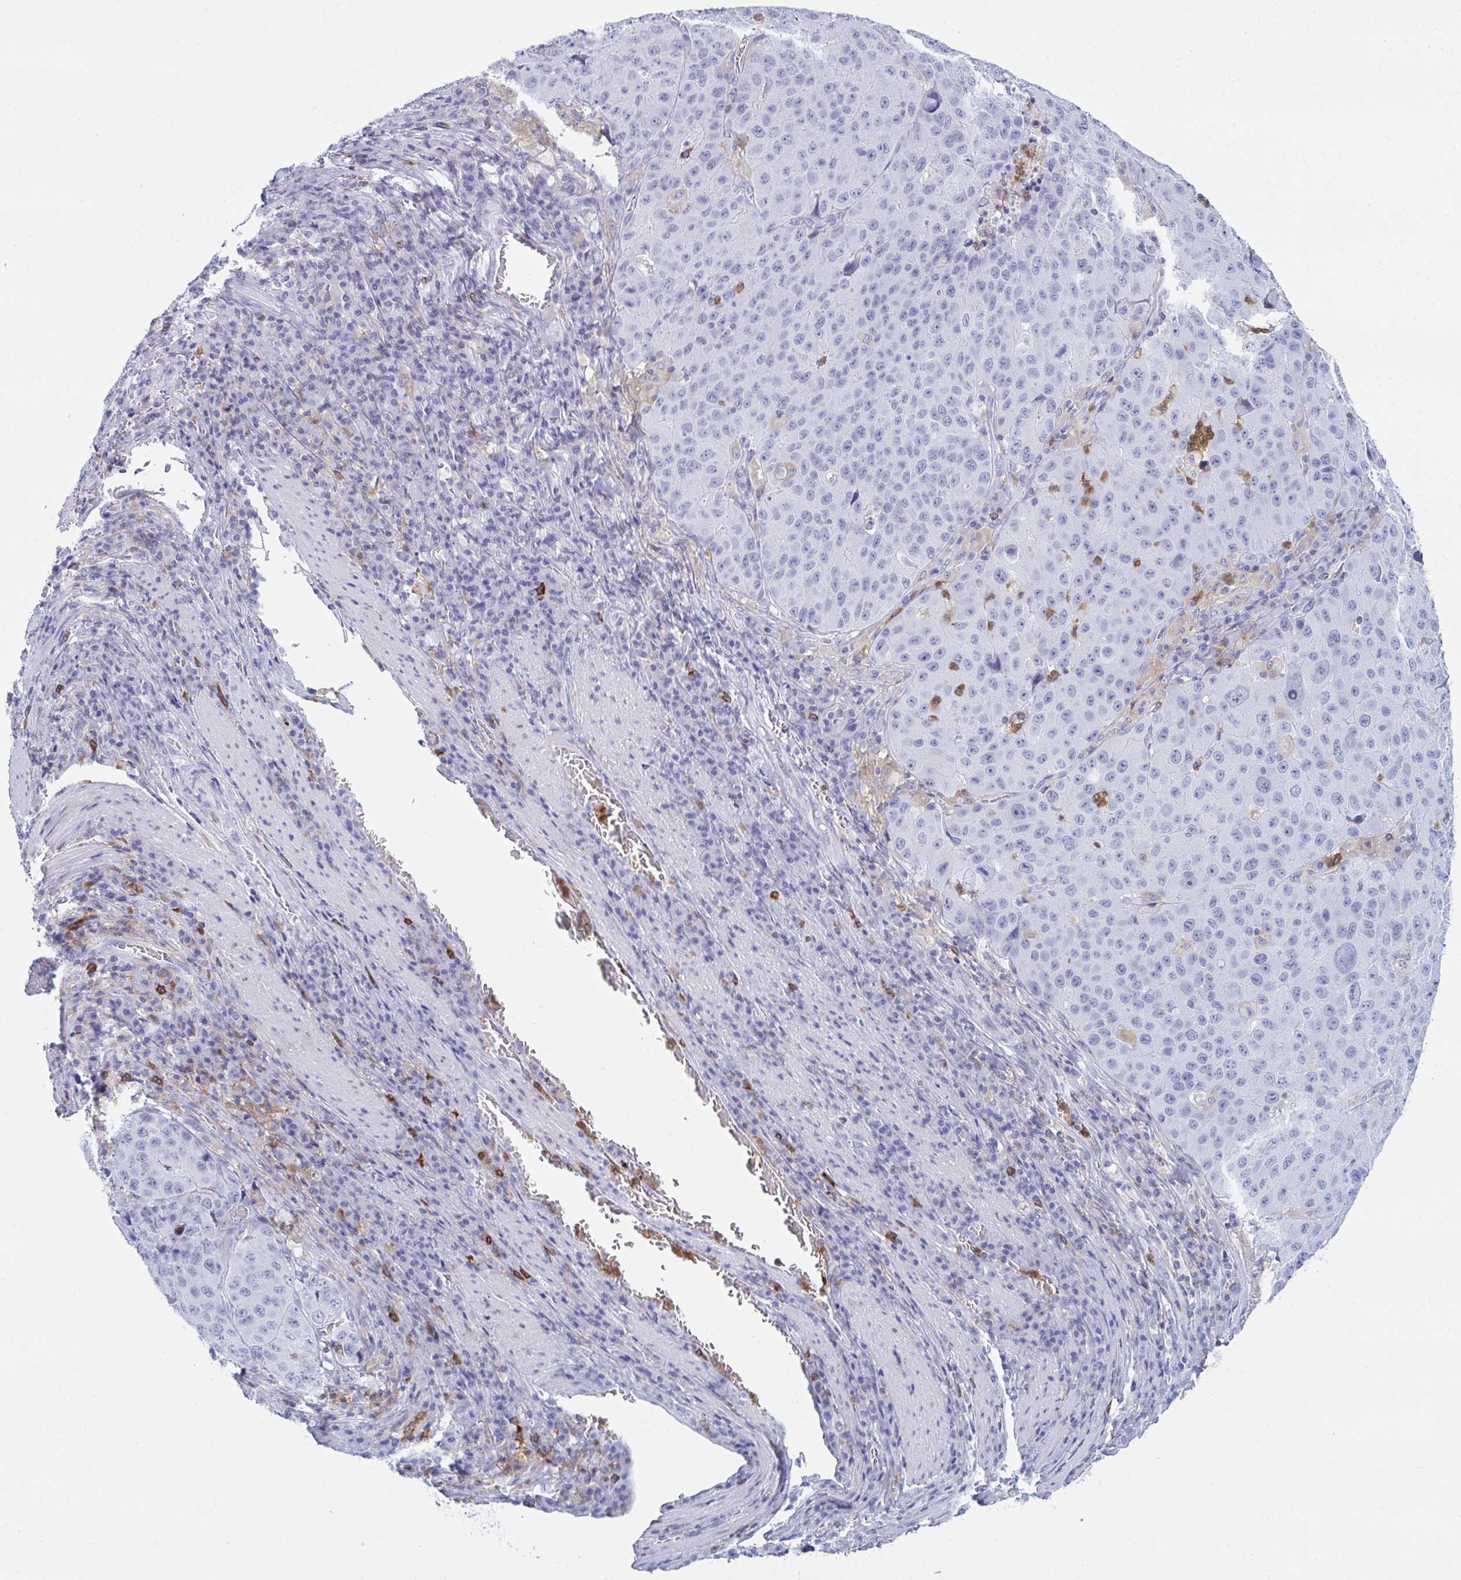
{"staining": {"intensity": "negative", "quantity": "none", "location": "none"}, "tissue": "stomach cancer", "cell_type": "Tumor cells", "image_type": "cancer", "snomed": [{"axis": "morphology", "description": "Adenocarcinoma, NOS"}, {"axis": "topography", "description": "Stomach"}], "caption": "Immunohistochemistry (IHC) photomicrograph of neoplastic tissue: adenocarcinoma (stomach) stained with DAB (3,3'-diaminobenzidine) demonstrates no significant protein staining in tumor cells.", "gene": "MYO1F", "patient": {"sex": "male", "age": 71}}